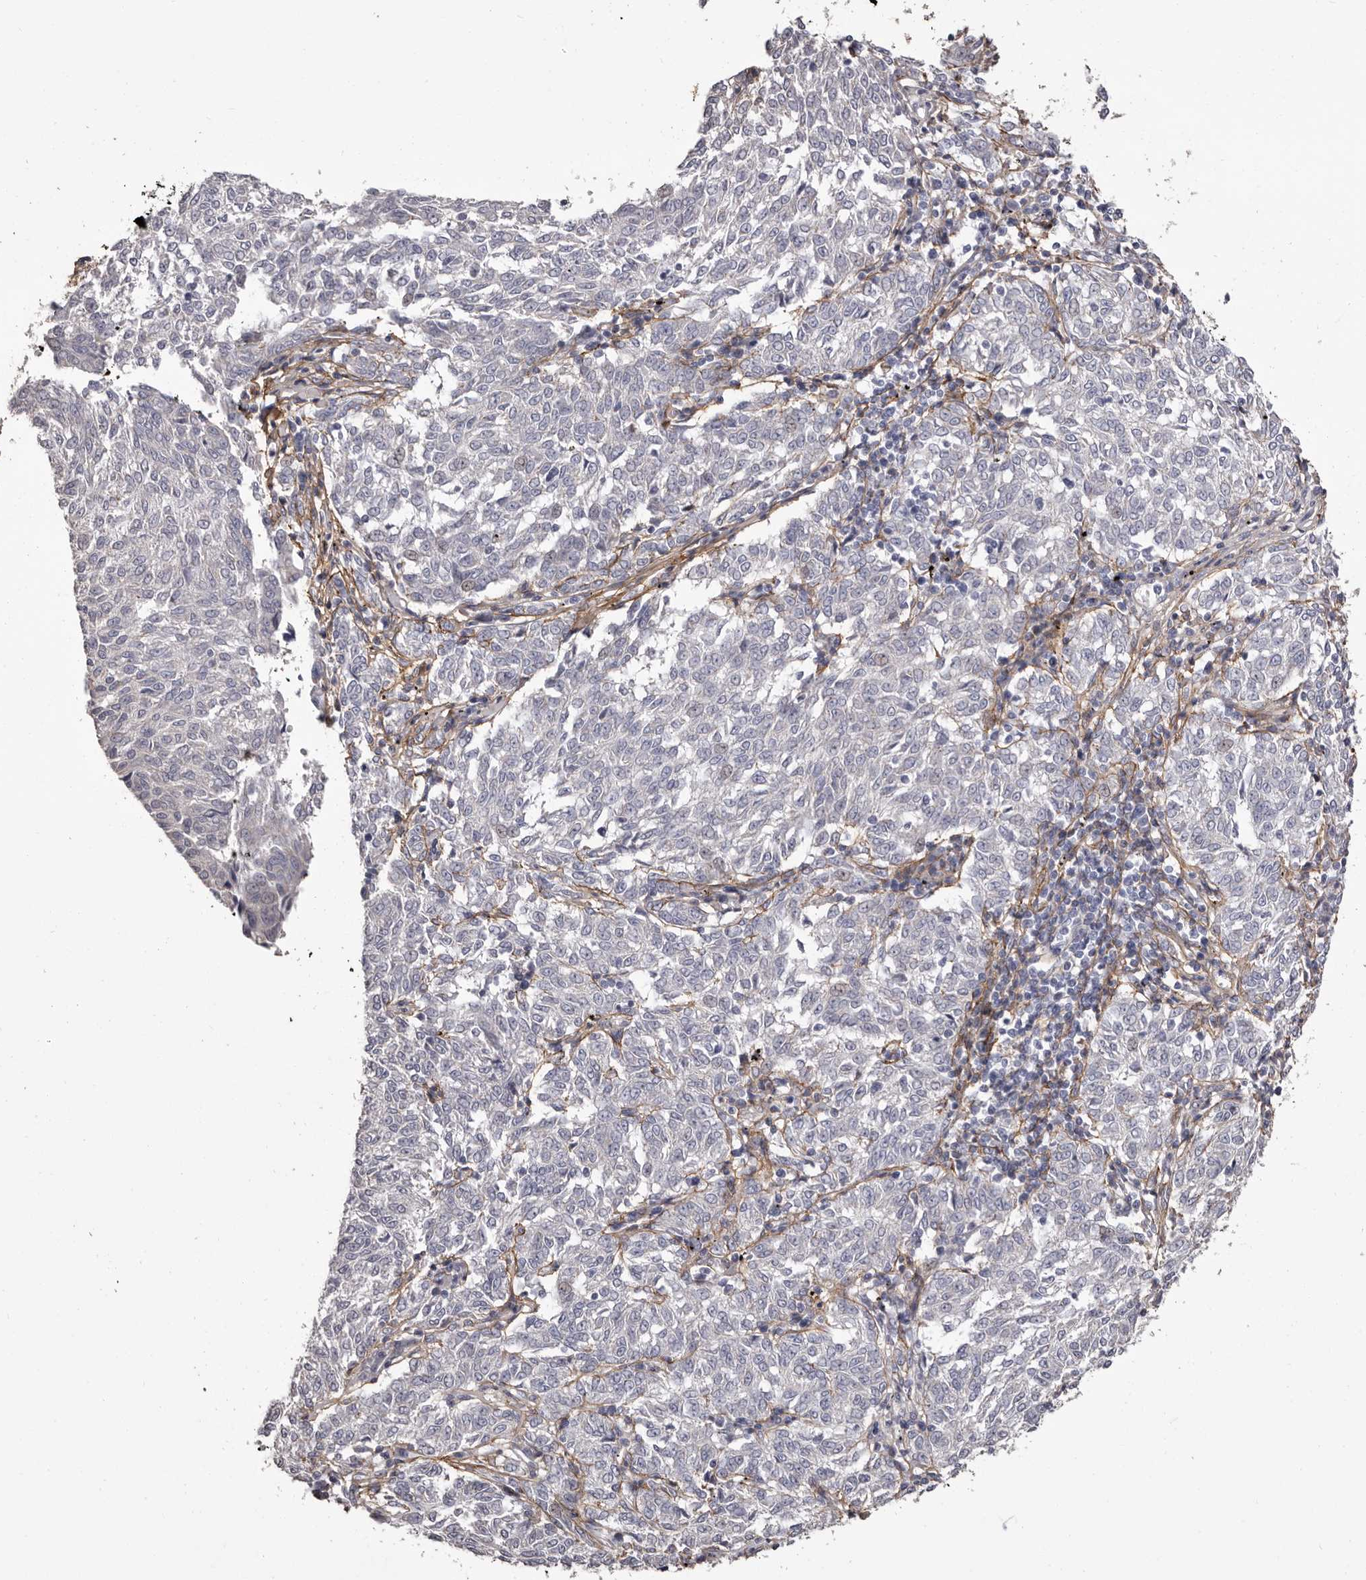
{"staining": {"intensity": "negative", "quantity": "none", "location": "none"}, "tissue": "melanoma", "cell_type": "Tumor cells", "image_type": "cancer", "snomed": [{"axis": "morphology", "description": "Malignant melanoma, NOS"}, {"axis": "topography", "description": "Skin"}], "caption": "Tumor cells are negative for protein expression in human melanoma.", "gene": "COL6A1", "patient": {"sex": "female", "age": 72}}